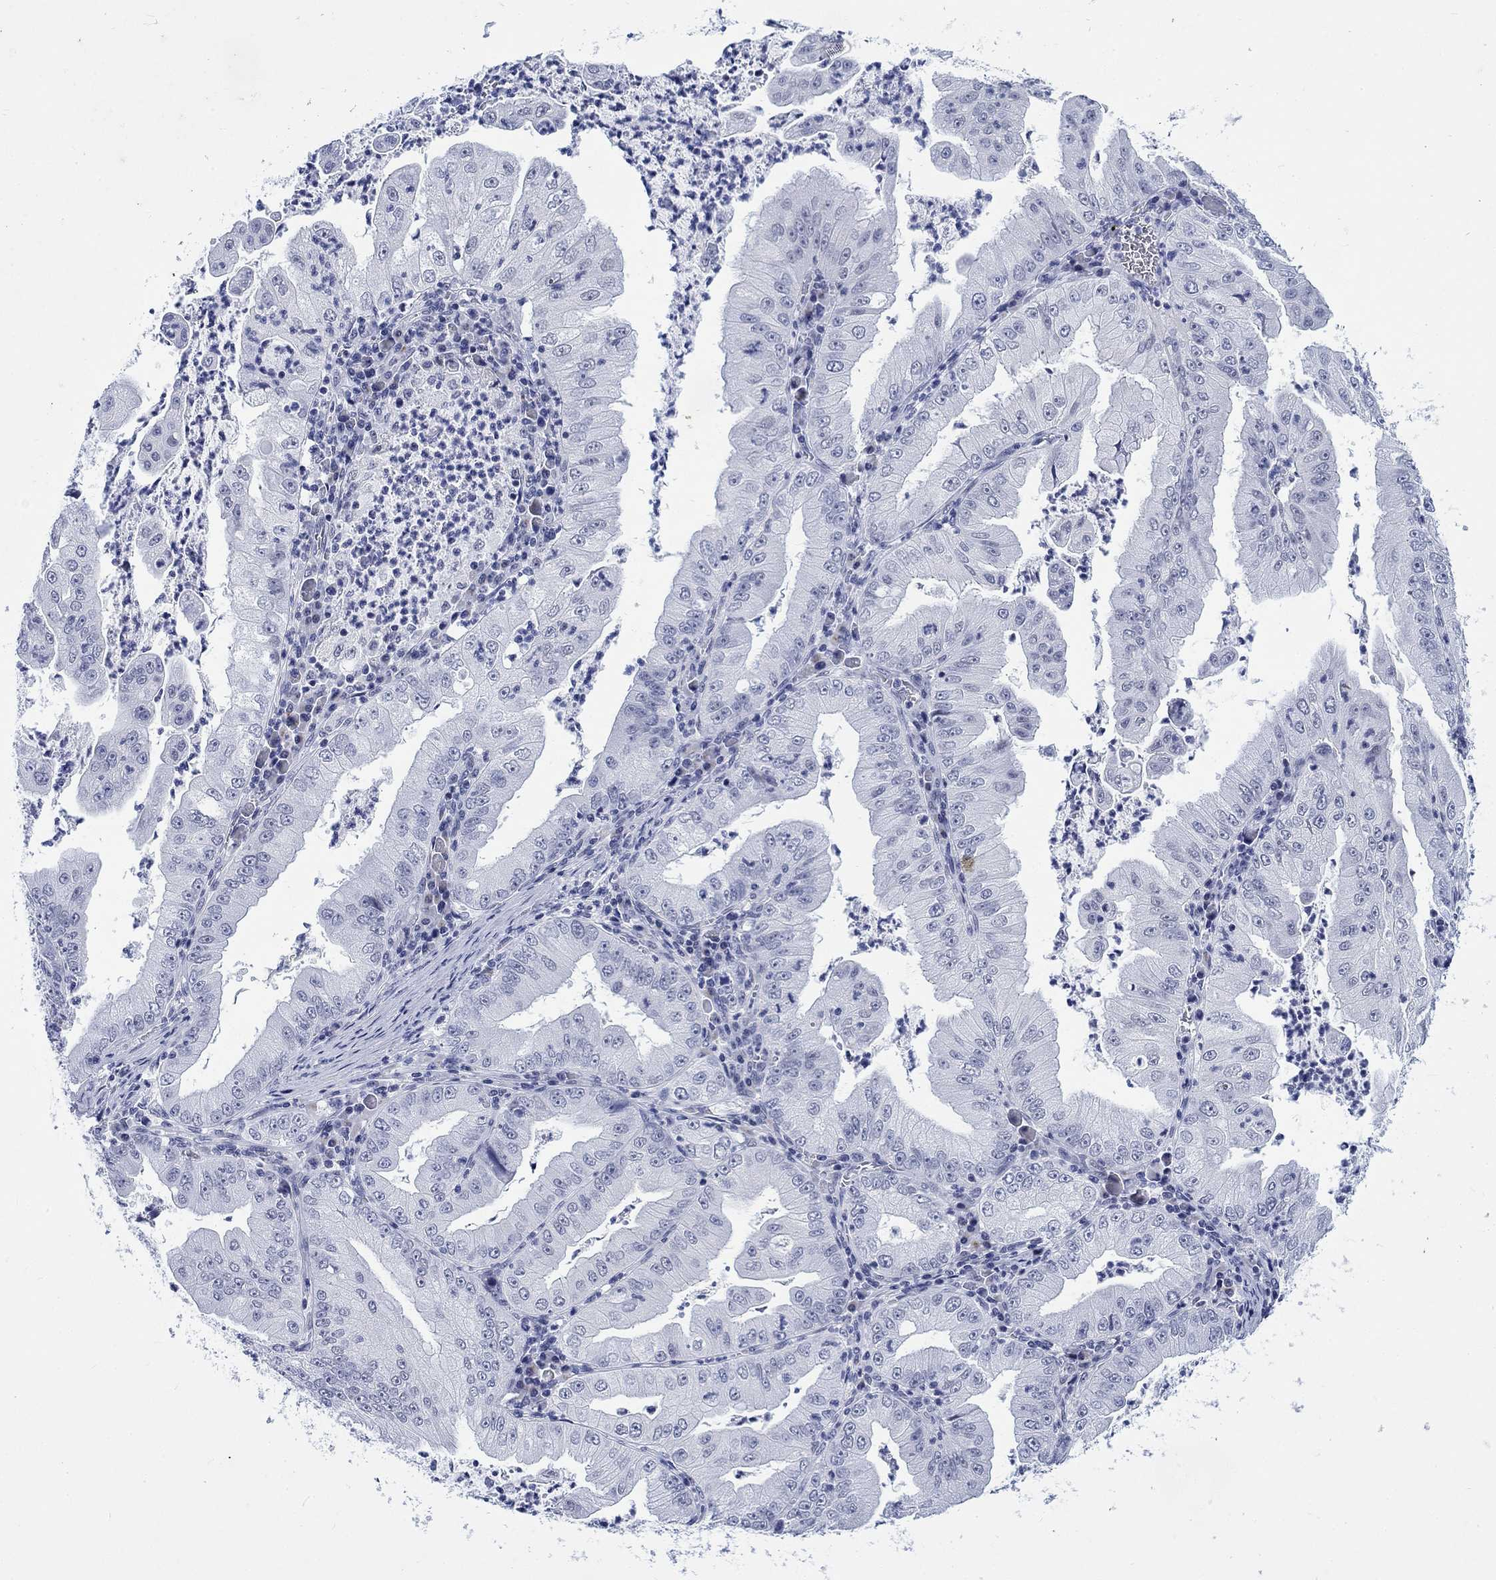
{"staining": {"intensity": "negative", "quantity": "none", "location": "none"}, "tissue": "stomach cancer", "cell_type": "Tumor cells", "image_type": "cancer", "snomed": [{"axis": "morphology", "description": "Adenocarcinoma, NOS"}, {"axis": "topography", "description": "Stomach"}], "caption": "IHC of stomach cancer shows no expression in tumor cells. The staining was performed using DAB (3,3'-diaminobenzidine) to visualize the protein expression in brown, while the nuclei were stained in blue with hematoxylin (Magnification: 20x).", "gene": "KRT76", "patient": {"sex": "male", "age": 76}}